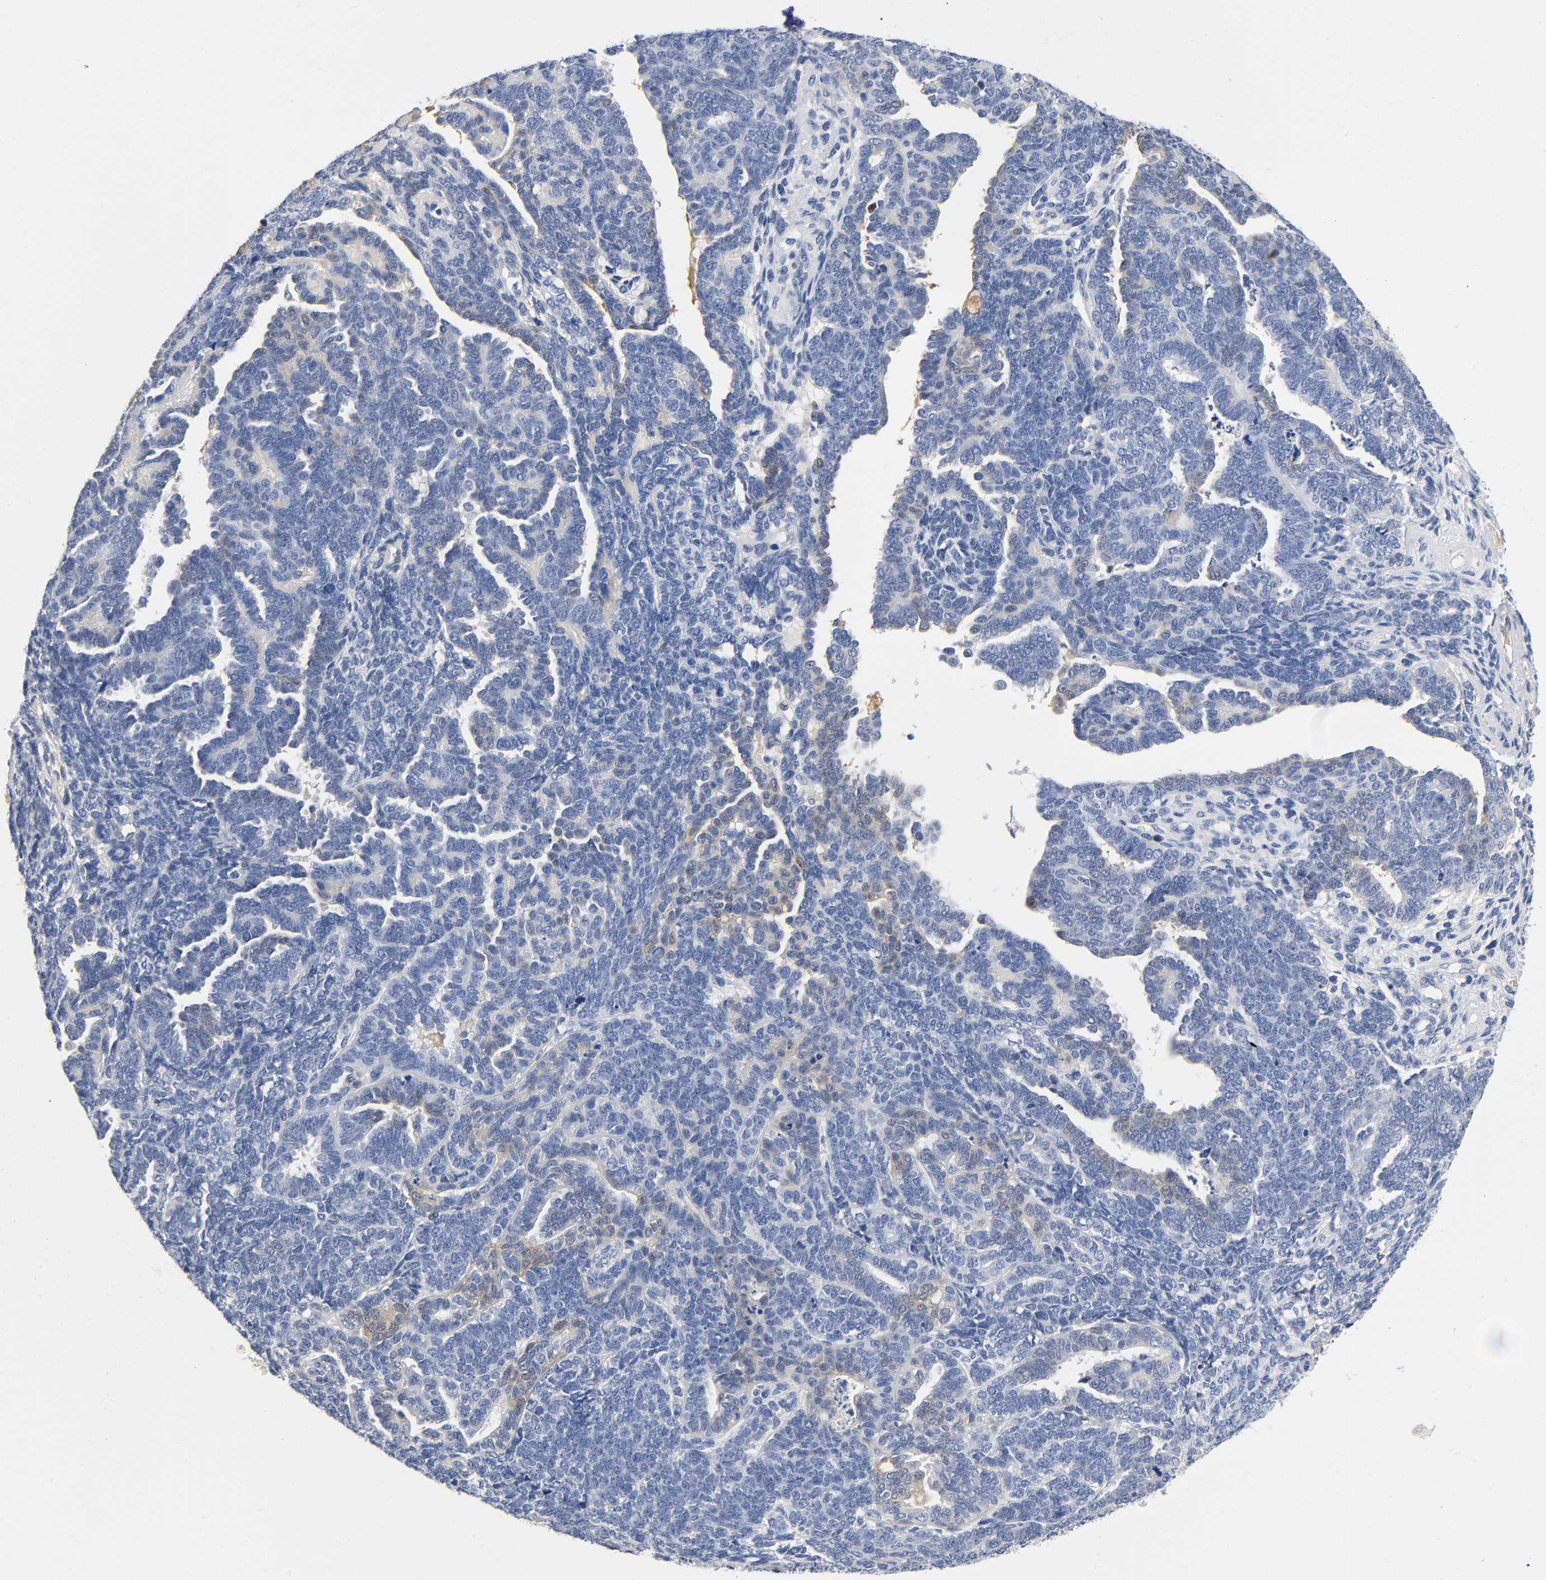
{"staining": {"intensity": "weak", "quantity": "<25%", "location": "cytoplasmic/membranous"}, "tissue": "endometrial cancer", "cell_type": "Tumor cells", "image_type": "cancer", "snomed": [{"axis": "morphology", "description": "Neoplasm, malignant, NOS"}, {"axis": "topography", "description": "Endometrium"}], "caption": "This histopathology image is of endometrial cancer stained with immunohistochemistry (IHC) to label a protein in brown with the nuclei are counter-stained blue. There is no positivity in tumor cells. Brightfield microscopy of immunohistochemistry stained with DAB (3,3'-diaminobenzidine) (brown) and hematoxylin (blue), captured at high magnification.", "gene": "TNC", "patient": {"sex": "female", "age": 74}}